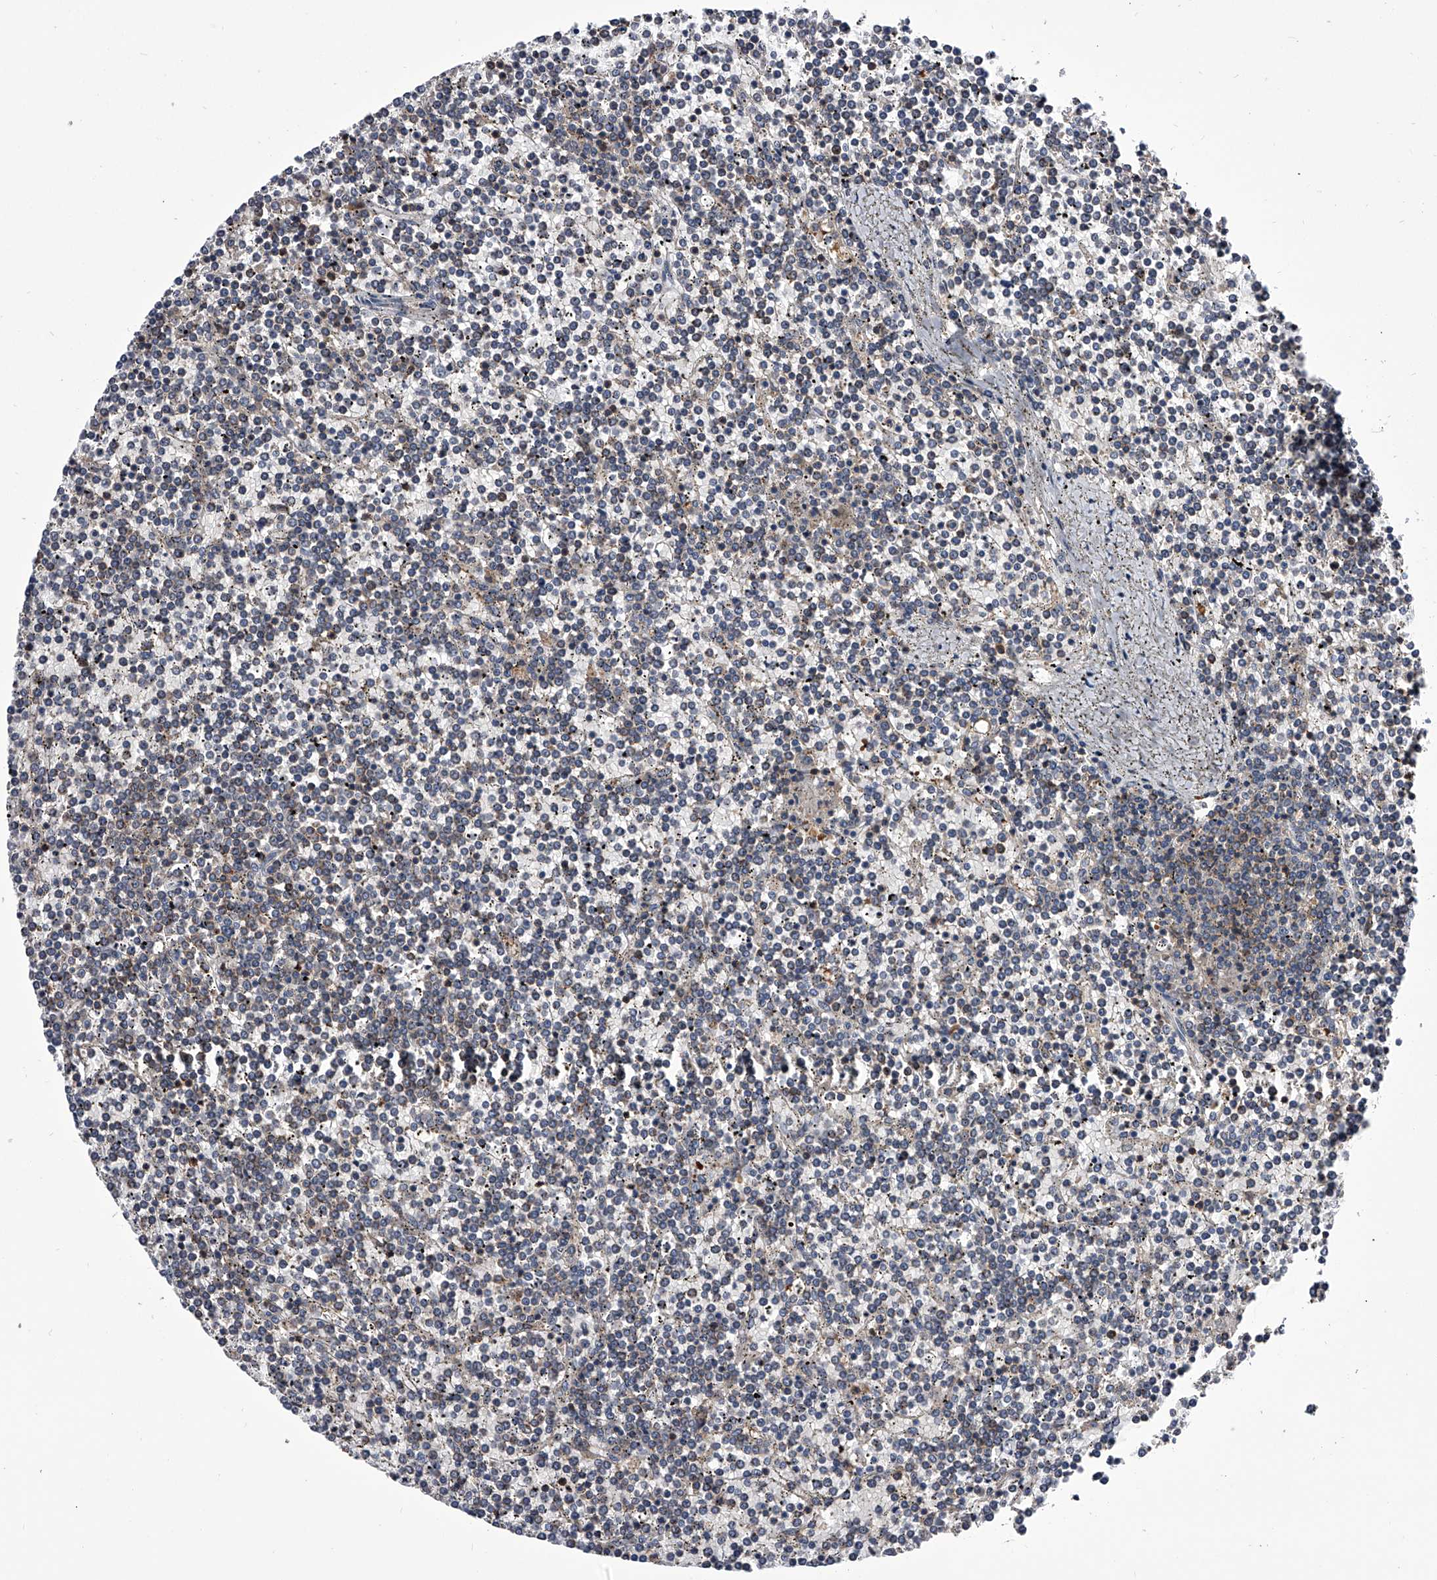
{"staining": {"intensity": "weak", "quantity": "<25%", "location": "cytoplasmic/membranous"}, "tissue": "lymphoma", "cell_type": "Tumor cells", "image_type": "cancer", "snomed": [{"axis": "morphology", "description": "Malignant lymphoma, non-Hodgkin's type, Low grade"}, {"axis": "topography", "description": "Spleen"}], "caption": "Immunohistochemistry of human lymphoma exhibits no expression in tumor cells.", "gene": "PAN3", "patient": {"sex": "female", "age": 19}}